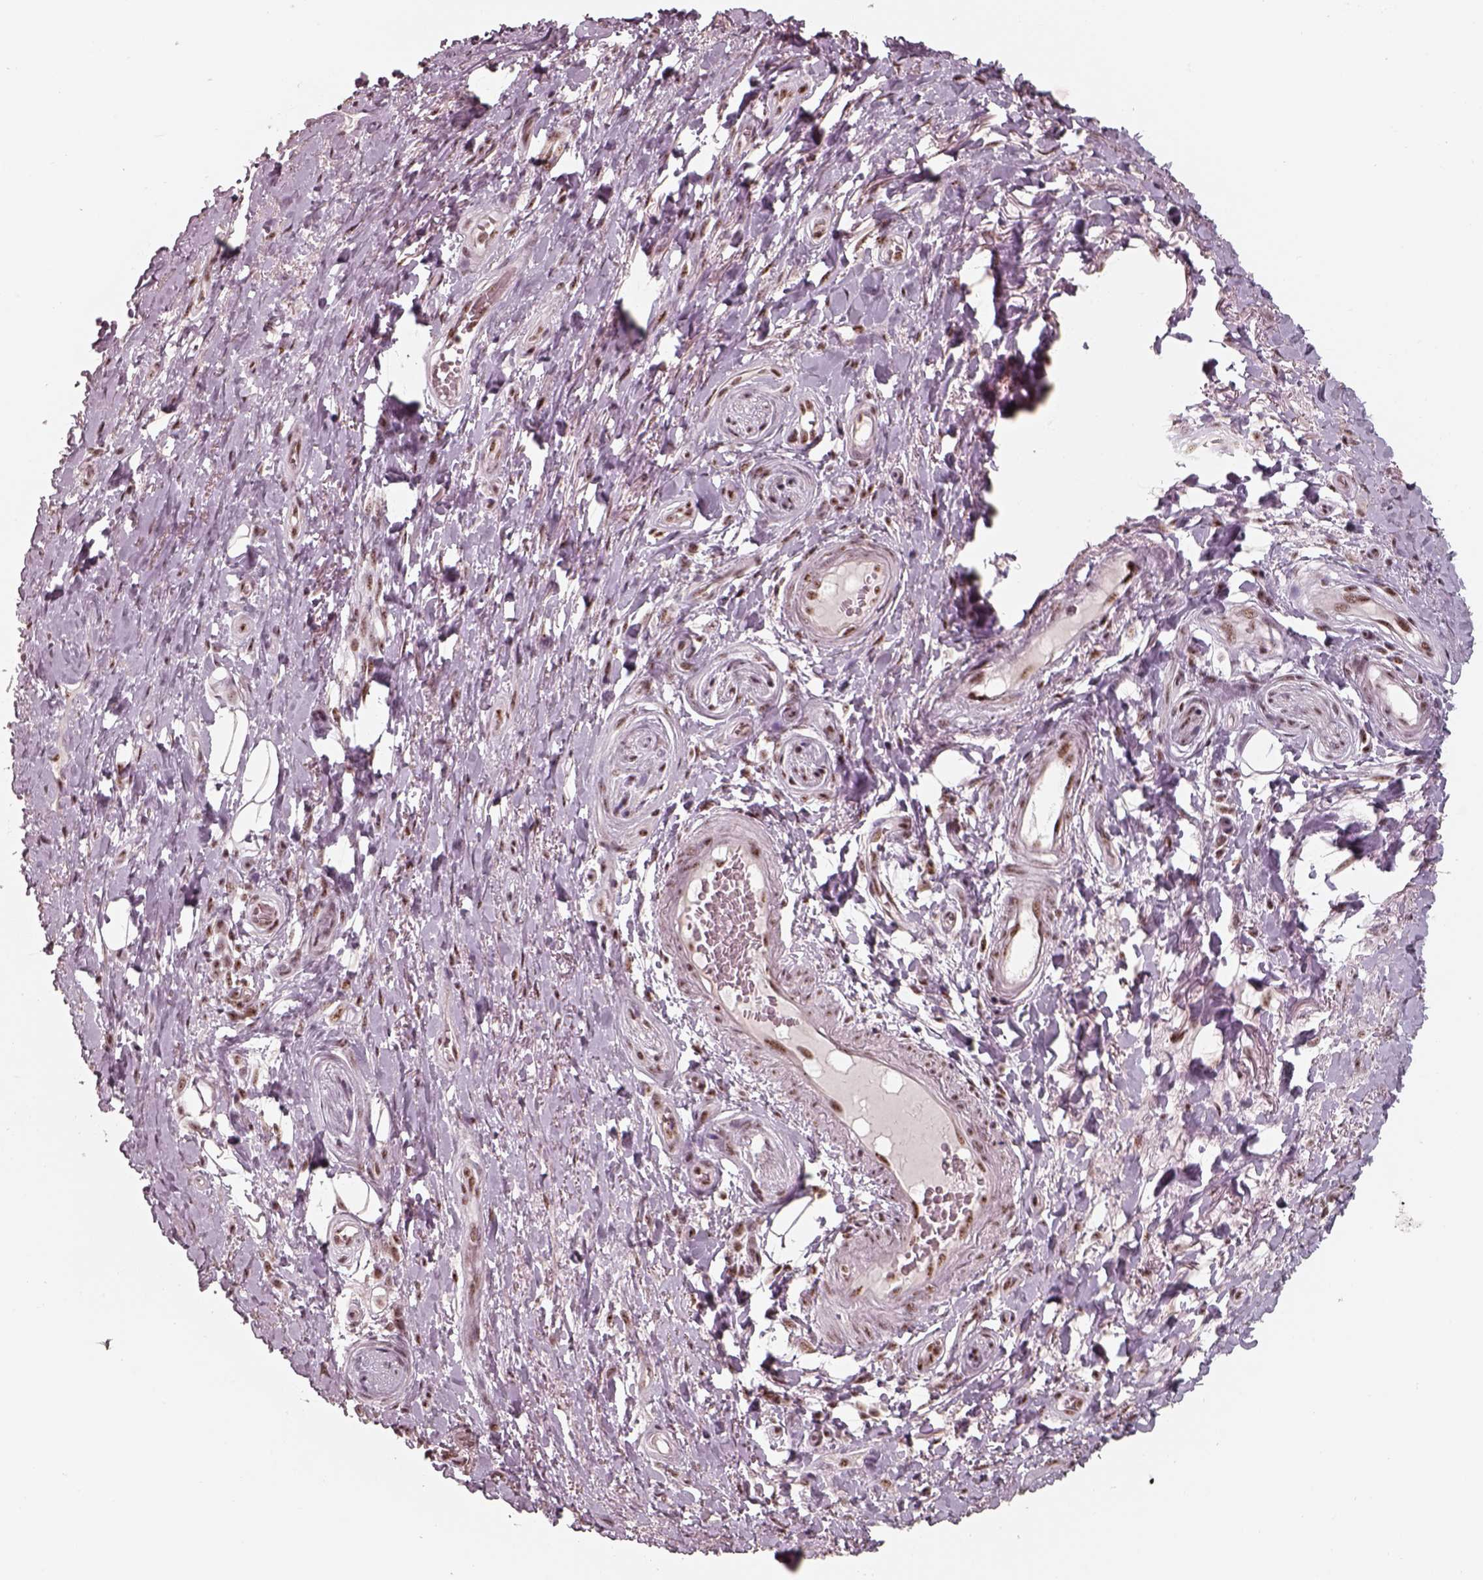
{"staining": {"intensity": "moderate", "quantity": ">75%", "location": "nuclear"}, "tissue": "adipose tissue", "cell_type": "Adipocytes", "image_type": "normal", "snomed": [{"axis": "morphology", "description": "Normal tissue, NOS"}, {"axis": "topography", "description": "Anal"}, {"axis": "topography", "description": "Peripheral nerve tissue"}], "caption": "Adipocytes show moderate nuclear positivity in approximately >75% of cells in normal adipose tissue.", "gene": "ATXN7L3", "patient": {"sex": "male", "age": 53}}